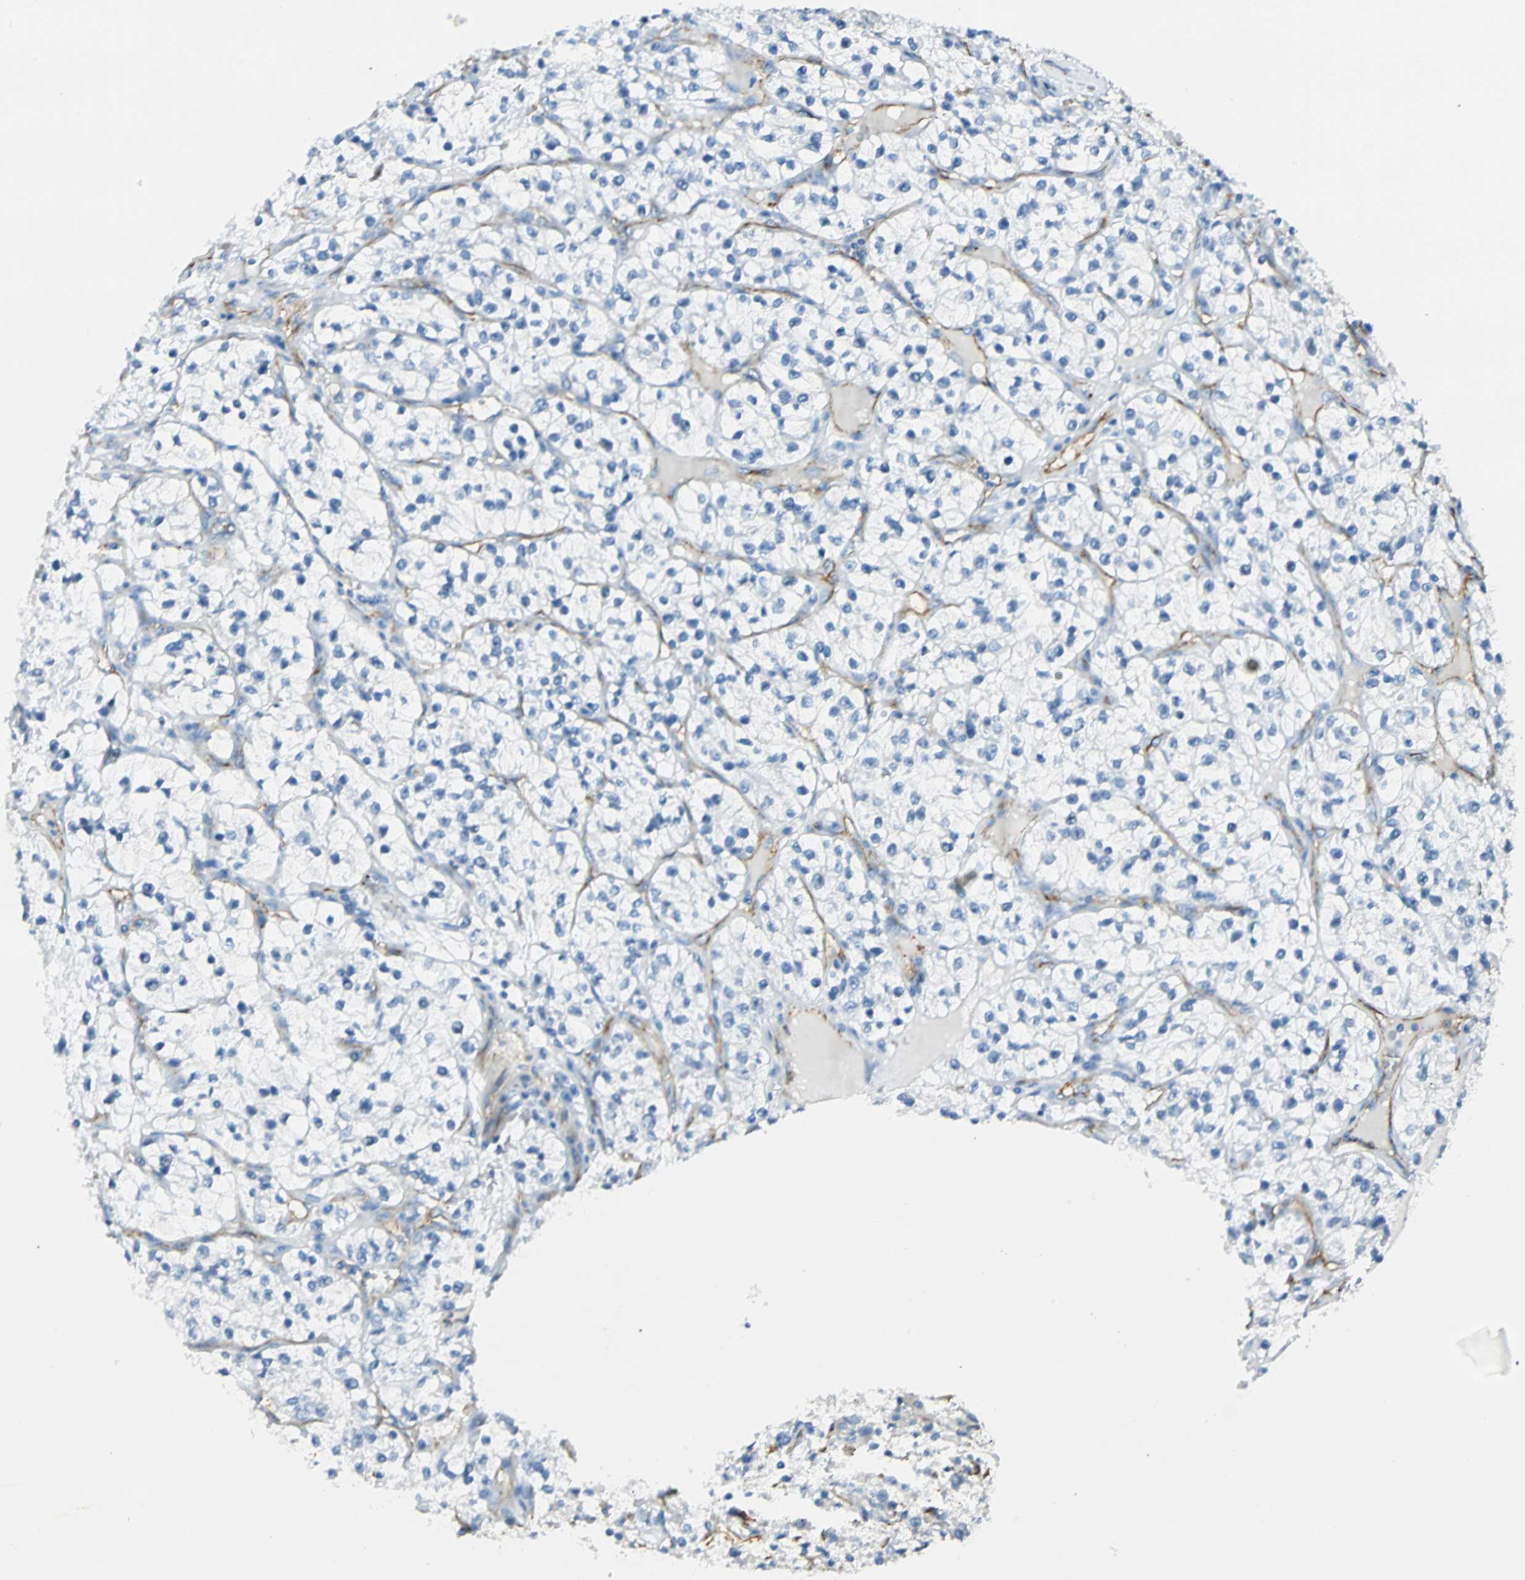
{"staining": {"intensity": "negative", "quantity": "none", "location": "none"}, "tissue": "renal cancer", "cell_type": "Tumor cells", "image_type": "cancer", "snomed": [{"axis": "morphology", "description": "Adenocarcinoma, NOS"}, {"axis": "topography", "description": "Kidney"}], "caption": "Image shows no significant protein positivity in tumor cells of adenocarcinoma (renal). The staining is performed using DAB brown chromogen with nuclei counter-stained in using hematoxylin.", "gene": "VPS9D1", "patient": {"sex": "female", "age": 57}}